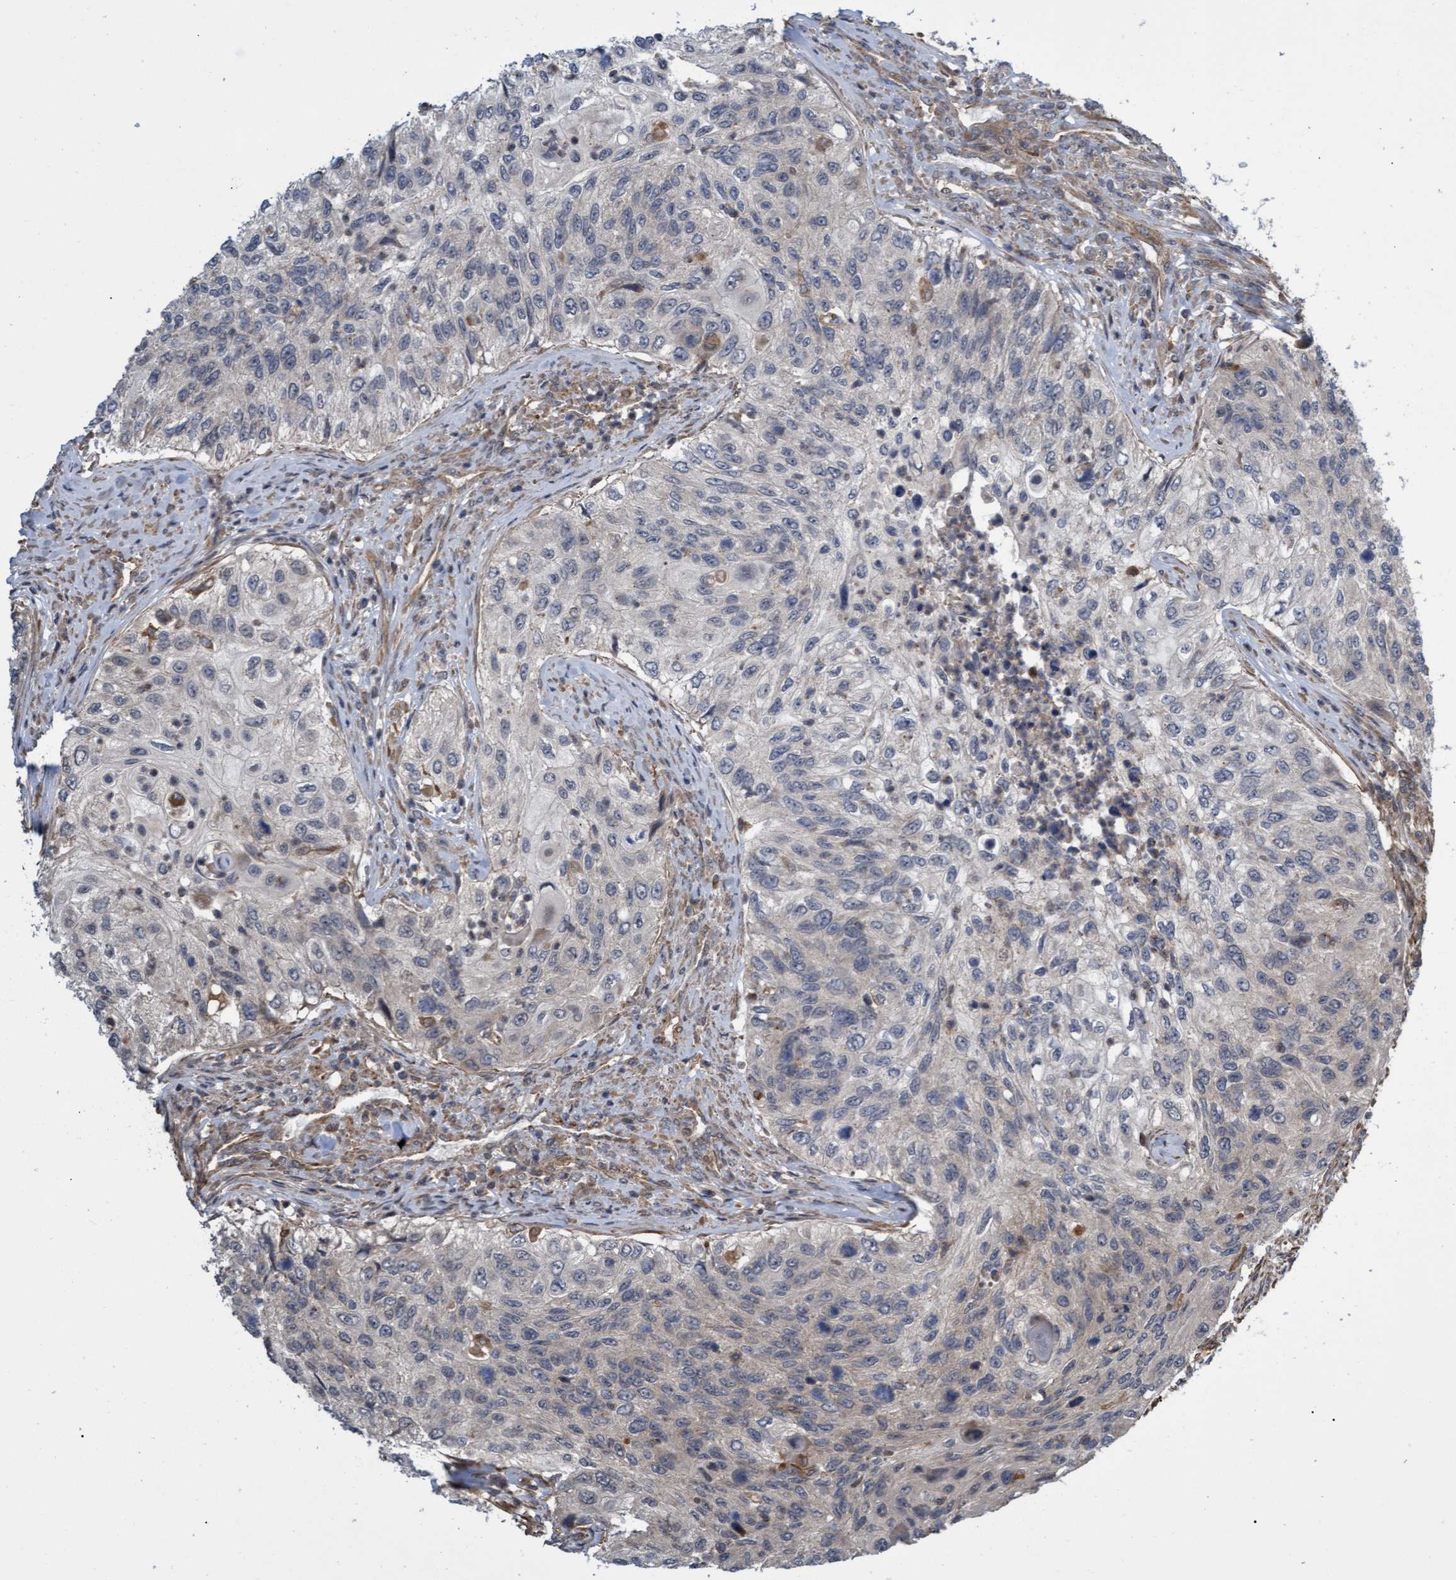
{"staining": {"intensity": "negative", "quantity": "none", "location": "none"}, "tissue": "urothelial cancer", "cell_type": "Tumor cells", "image_type": "cancer", "snomed": [{"axis": "morphology", "description": "Urothelial carcinoma, High grade"}, {"axis": "topography", "description": "Urinary bladder"}], "caption": "High magnification brightfield microscopy of urothelial carcinoma (high-grade) stained with DAB (brown) and counterstained with hematoxylin (blue): tumor cells show no significant positivity. (Brightfield microscopy of DAB IHC at high magnification).", "gene": "TNFRSF10B", "patient": {"sex": "female", "age": 60}}